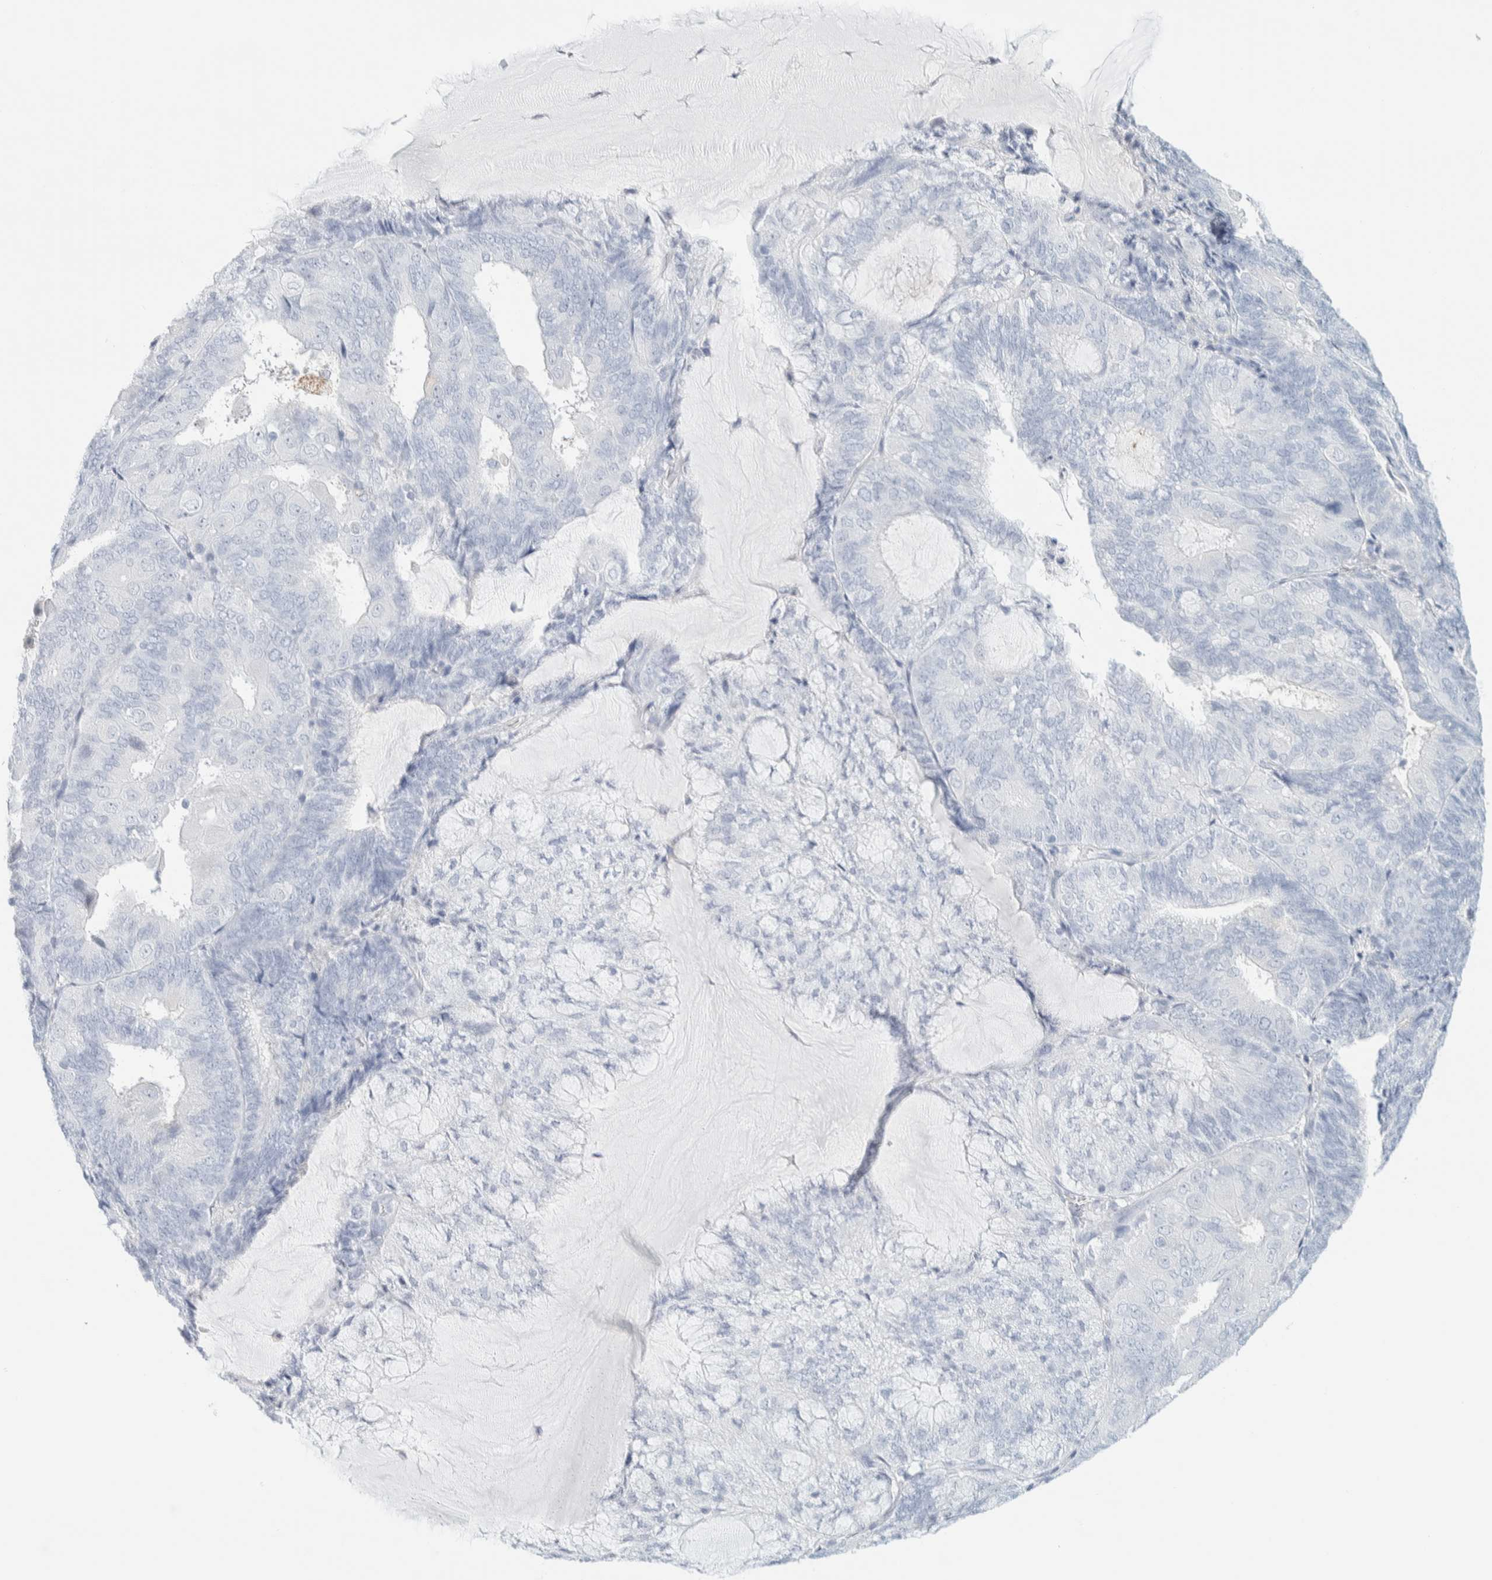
{"staining": {"intensity": "negative", "quantity": "none", "location": "none"}, "tissue": "endometrial cancer", "cell_type": "Tumor cells", "image_type": "cancer", "snomed": [{"axis": "morphology", "description": "Adenocarcinoma, NOS"}, {"axis": "topography", "description": "Endometrium"}], "caption": "Immunohistochemical staining of endometrial adenocarcinoma exhibits no significant staining in tumor cells. (DAB immunohistochemistry (IHC), high magnification).", "gene": "ATCAY", "patient": {"sex": "female", "age": 81}}